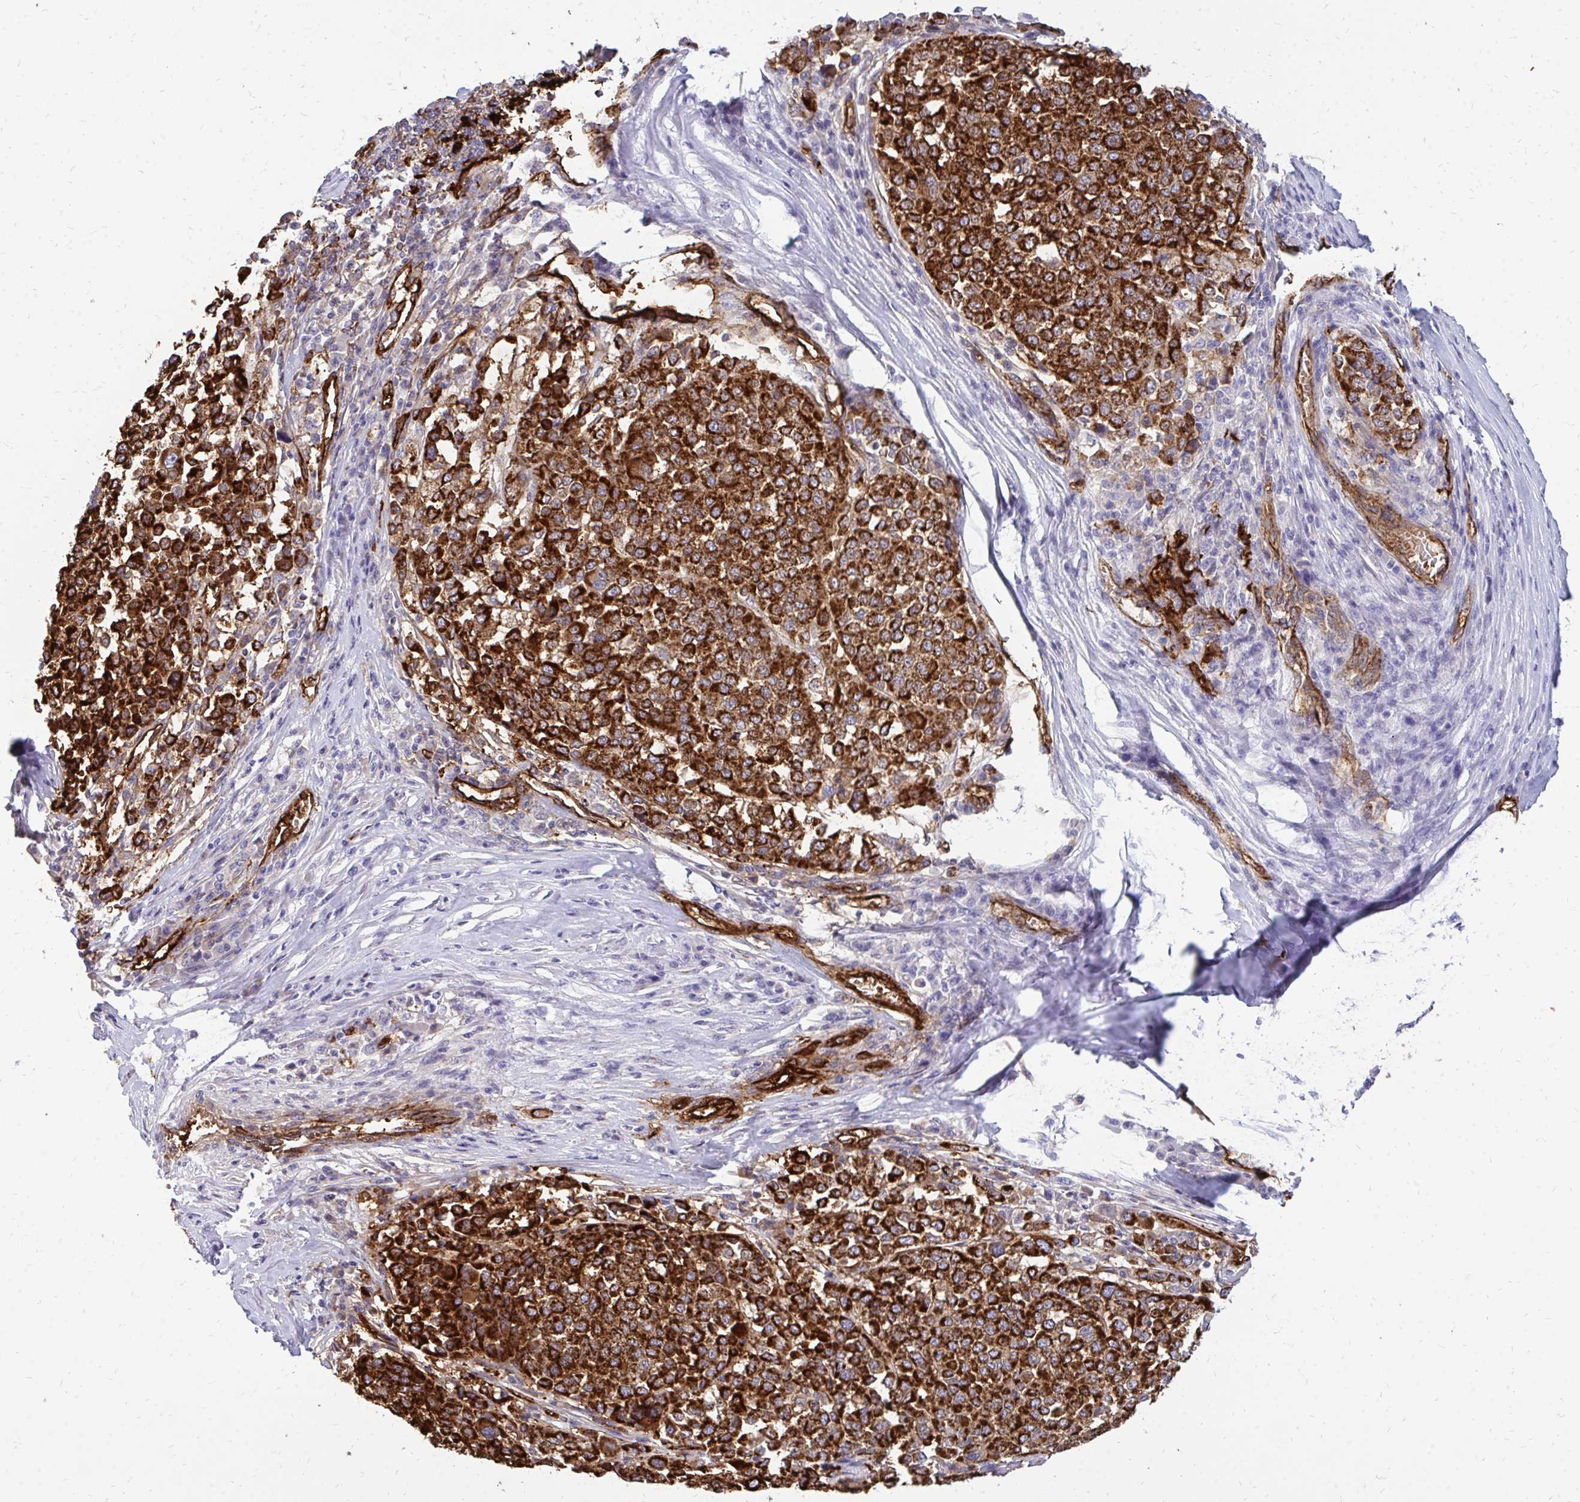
{"staining": {"intensity": "strong", "quantity": ">75%", "location": "cytoplasmic/membranous"}, "tissue": "melanoma", "cell_type": "Tumor cells", "image_type": "cancer", "snomed": [{"axis": "morphology", "description": "Malignant melanoma, Metastatic site"}, {"axis": "topography", "description": "Lymph node"}], "caption": "Immunohistochemical staining of malignant melanoma (metastatic site) exhibits high levels of strong cytoplasmic/membranous protein staining in approximately >75% of tumor cells.", "gene": "MARCKSL1", "patient": {"sex": "male", "age": 44}}